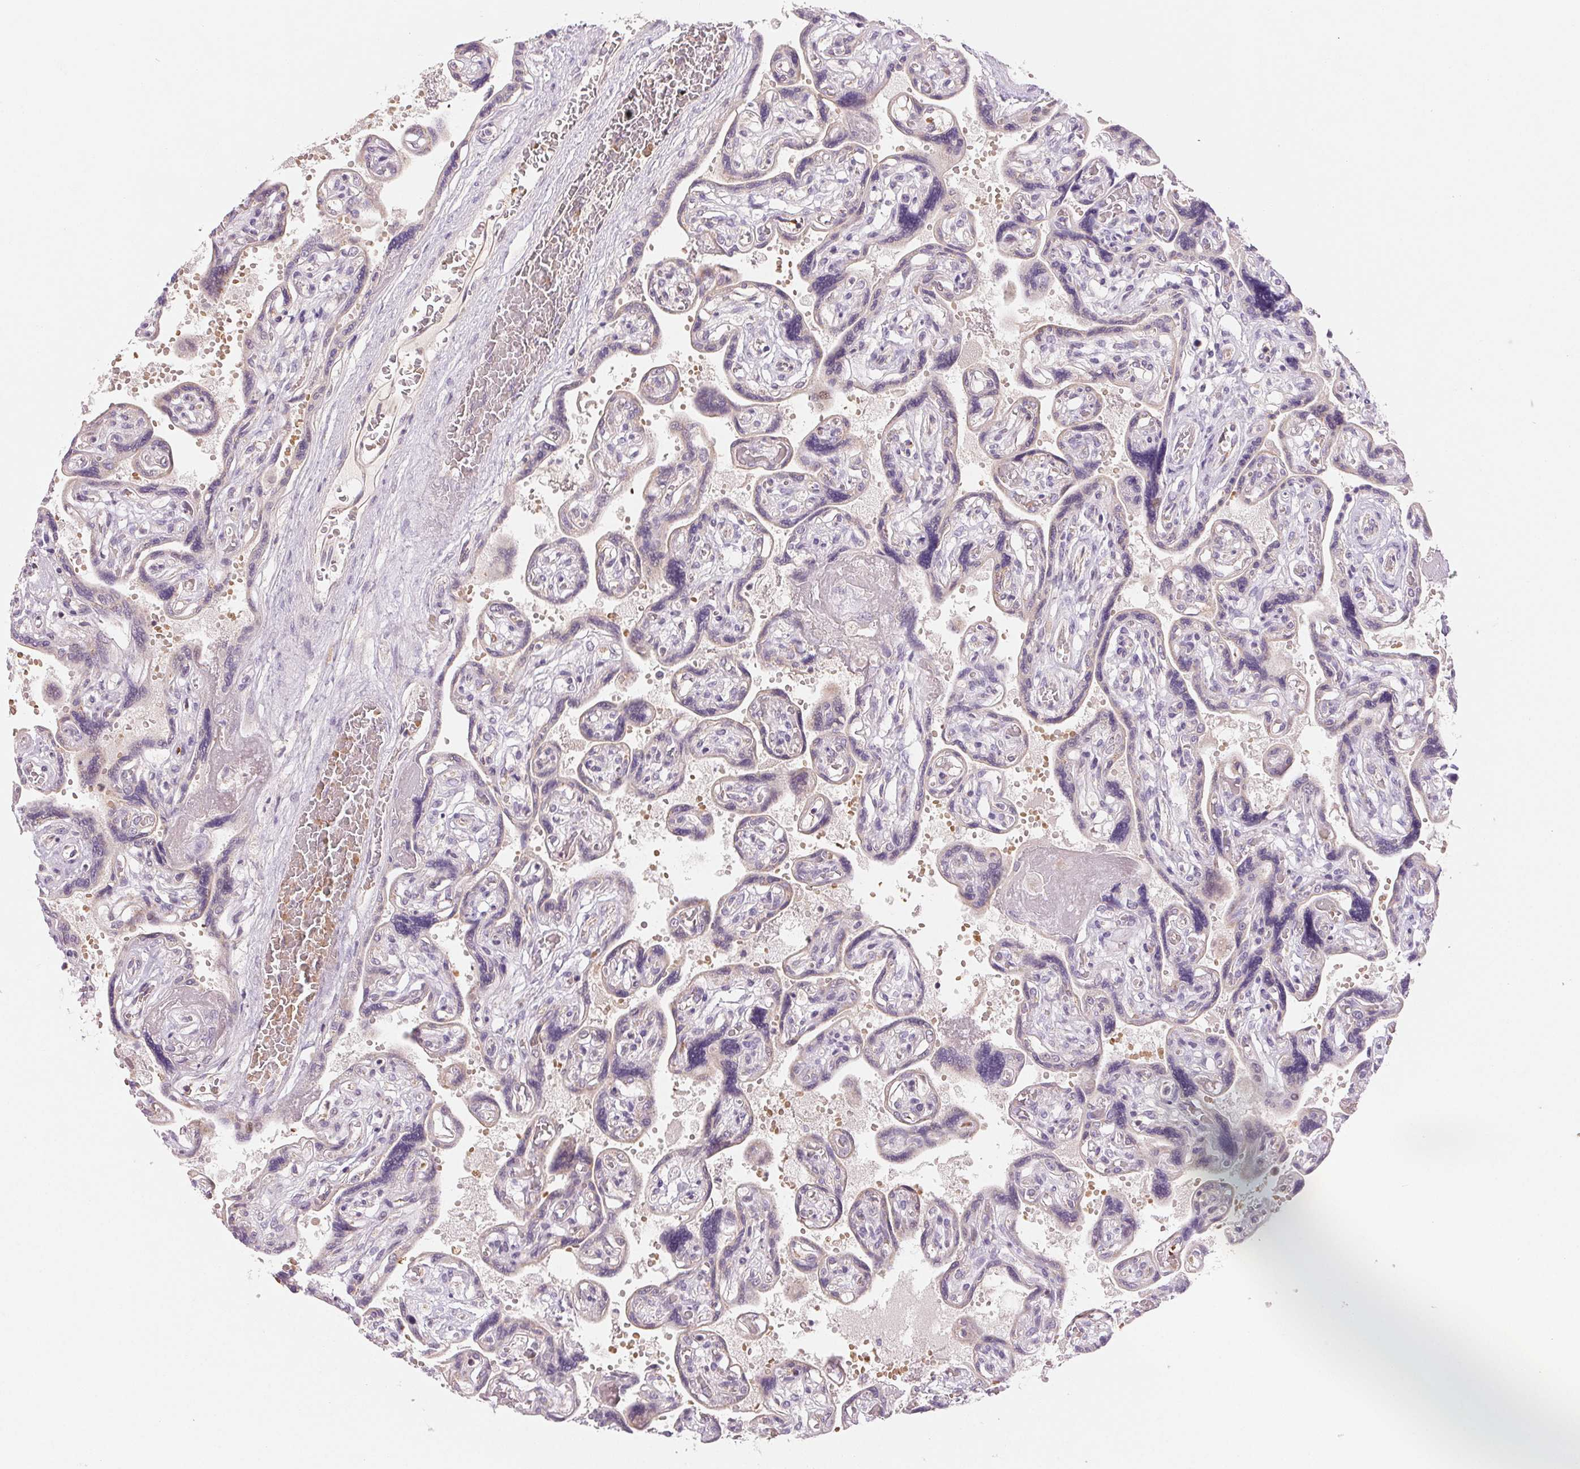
{"staining": {"intensity": "moderate", "quantity": ">75%", "location": "cytoplasmic/membranous,nuclear"}, "tissue": "placenta", "cell_type": "Decidual cells", "image_type": "normal", "snomed": [{"axis": "morphology", "description": "Normal tissue, NOS"}, {"axis": "topography", "description": "Placenta"}], "caption": "IHC photomicrograph of benign placenta: placenta stained using IHC reveals medium levels of moderate protein expression localized specifically in the cytoplasmic/membranous,nuclear of decidual cells, appearing as a cytoplasmic/membranous,nuclear brown color.", "gene": "HINT2", "patient": {"sex": "female", "age": 32}}